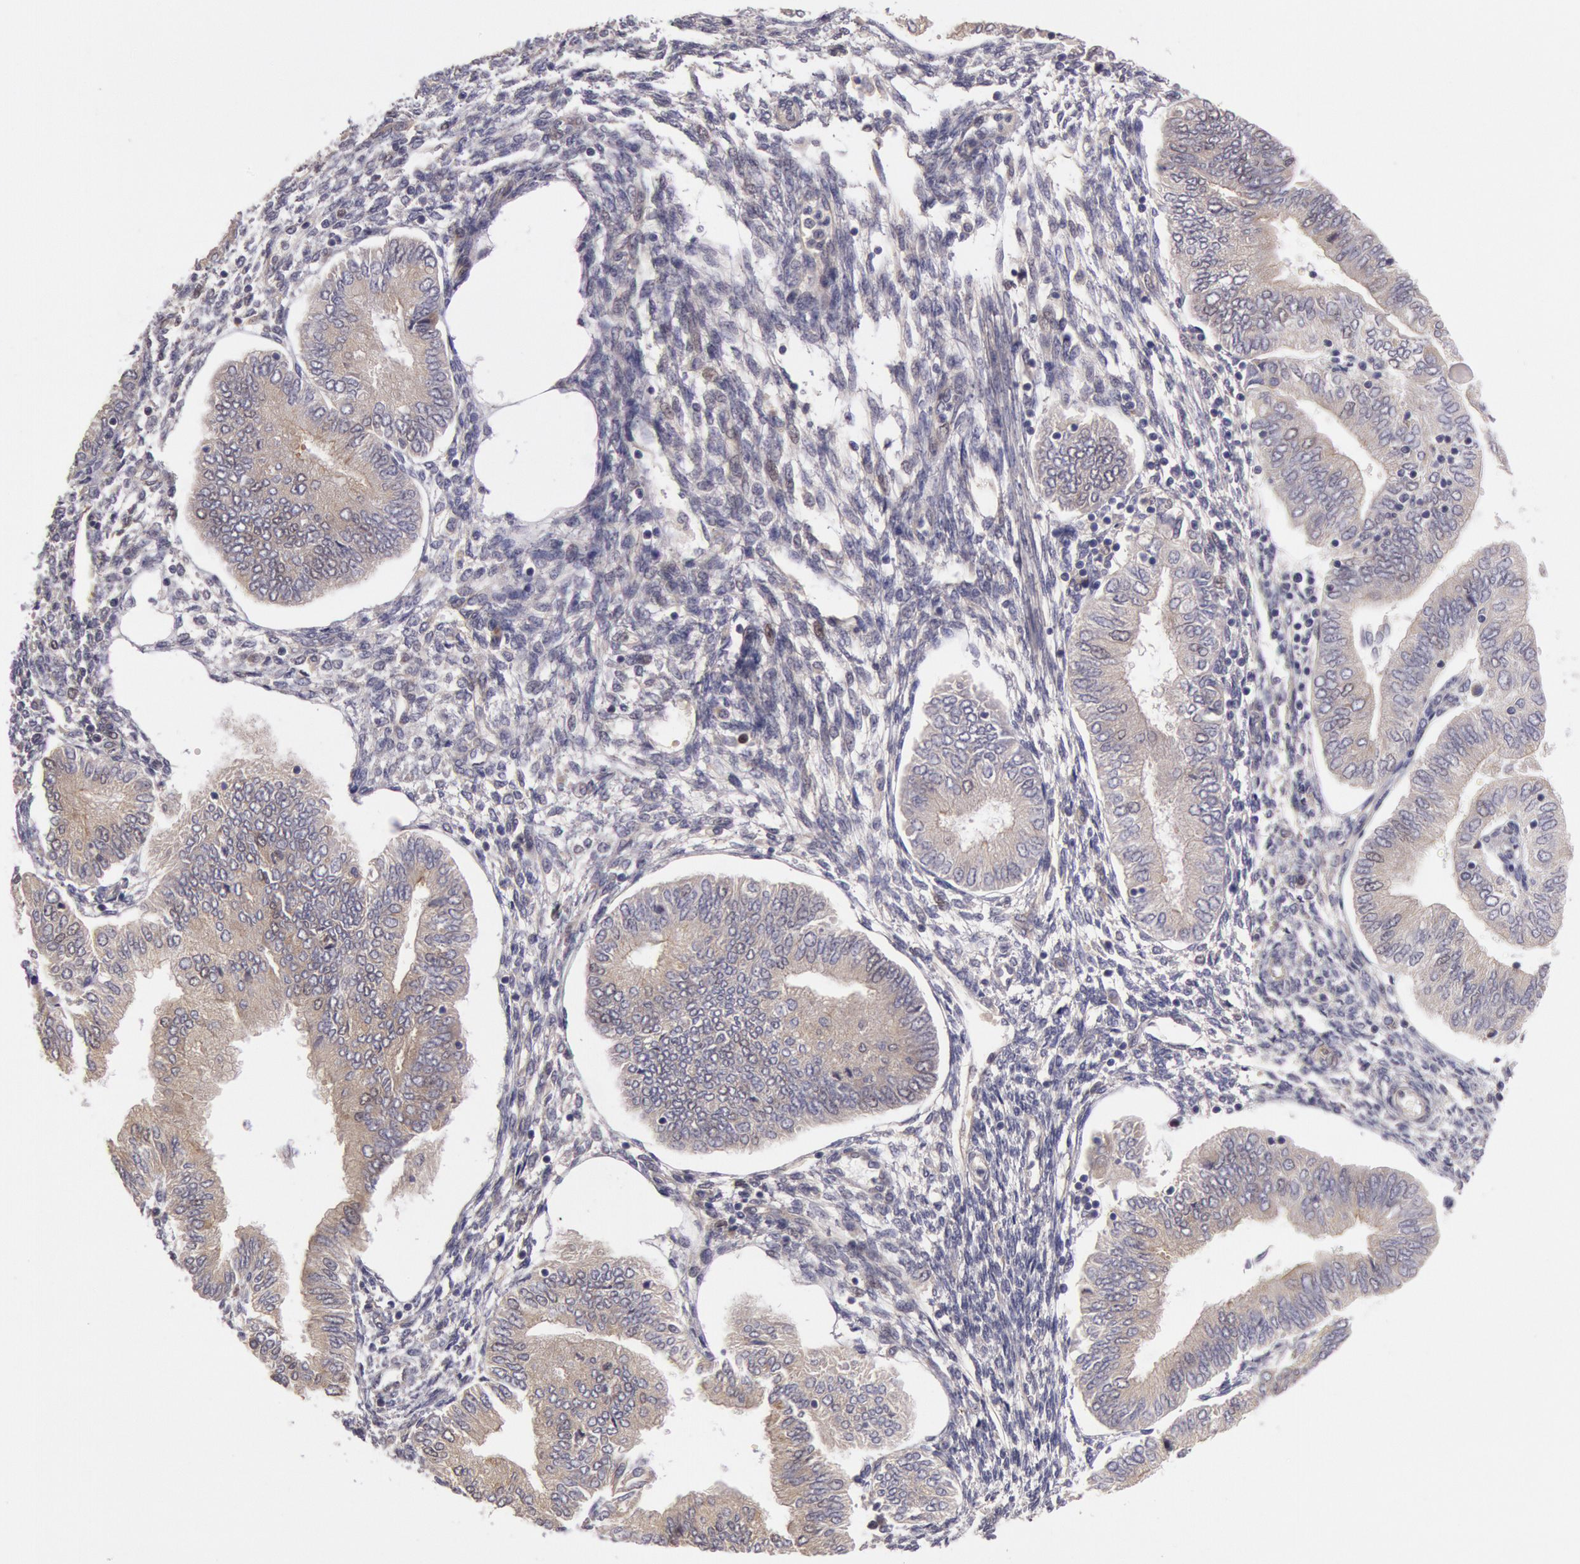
{"staining": {"intensity": "negative", "quantity": "none", "location": "none"}, "tissue": "endometrial cancer", "cell_type": "Tumor cells", "image_type": "cancer", "snomed": [{"axis": "morphology", "description": "Adenocarcinoma, NOS"}, {"axis": "topography", "description": "Endometrium"}], "caption": "High power microscopy micrograph of an immunohistochemistry photomicrograph of endometrial cancer (adenocarcinoma), revealing no significant positivity in tumor cells. (DAB immunohistochemistry, high magnification).", "gene": "AMOTL1", "patient": {"sex": "female", "age": 51}}